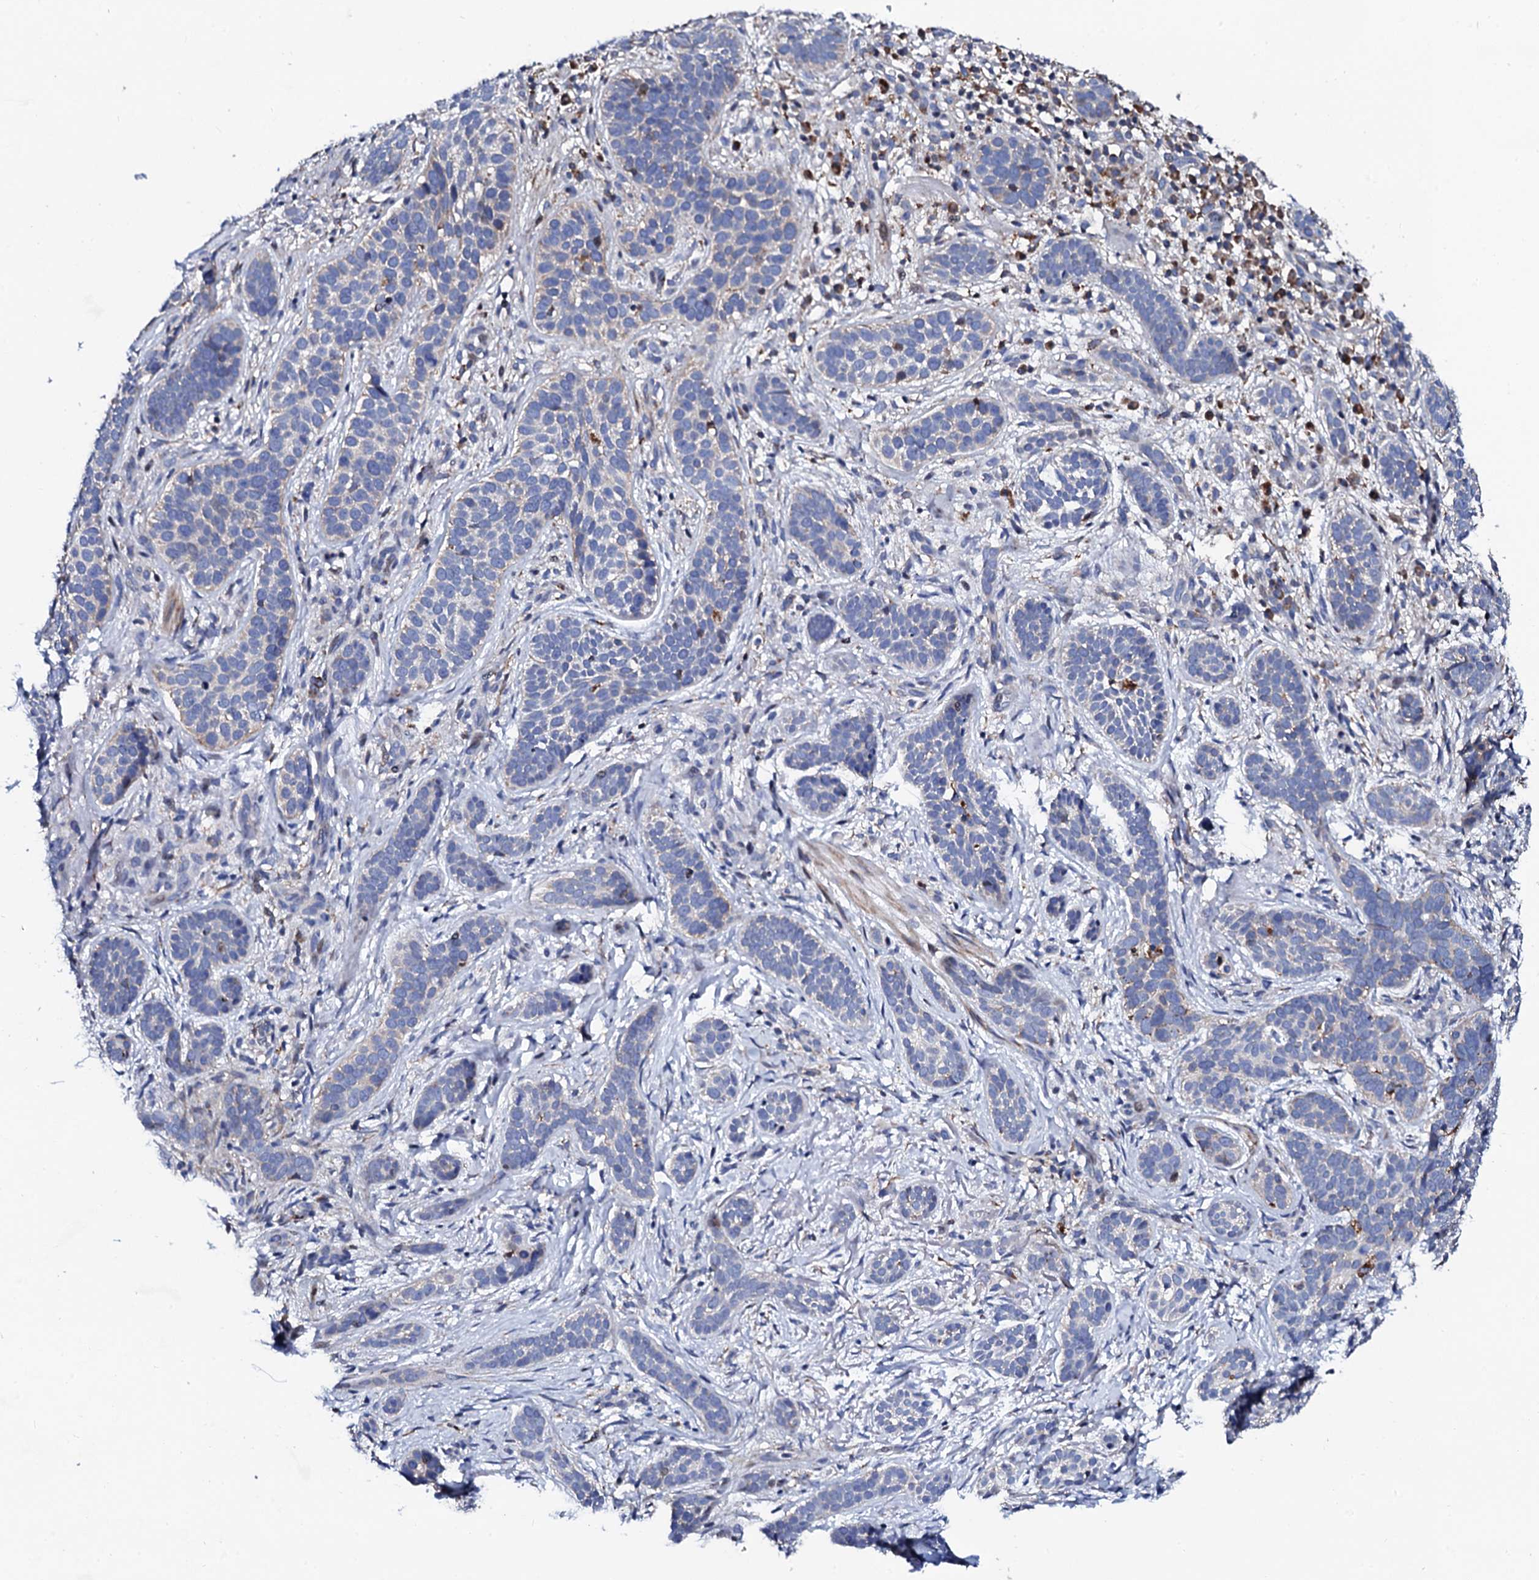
{"staining": {"intensity": "negative", "quantity": "none", "location": "none"}, "tissue": "skin cancer", "cell_type": "Tumor cells", "image_type": "cancer", "snomed": [{"axis": "morphology", "description": "Basal cell carcinoma"}, {"axis": "topography", "description": "Skin"}], "caption": "Tumor cells are negative for brown protein staining in skin cancer (basal cell carcinoma). (DAB immunohistochemistry (IHC) visualized using brightfield microscopy, high magnification).", "gene": "TCIRG1", "patient": {"sex": "male", "age": 71}}